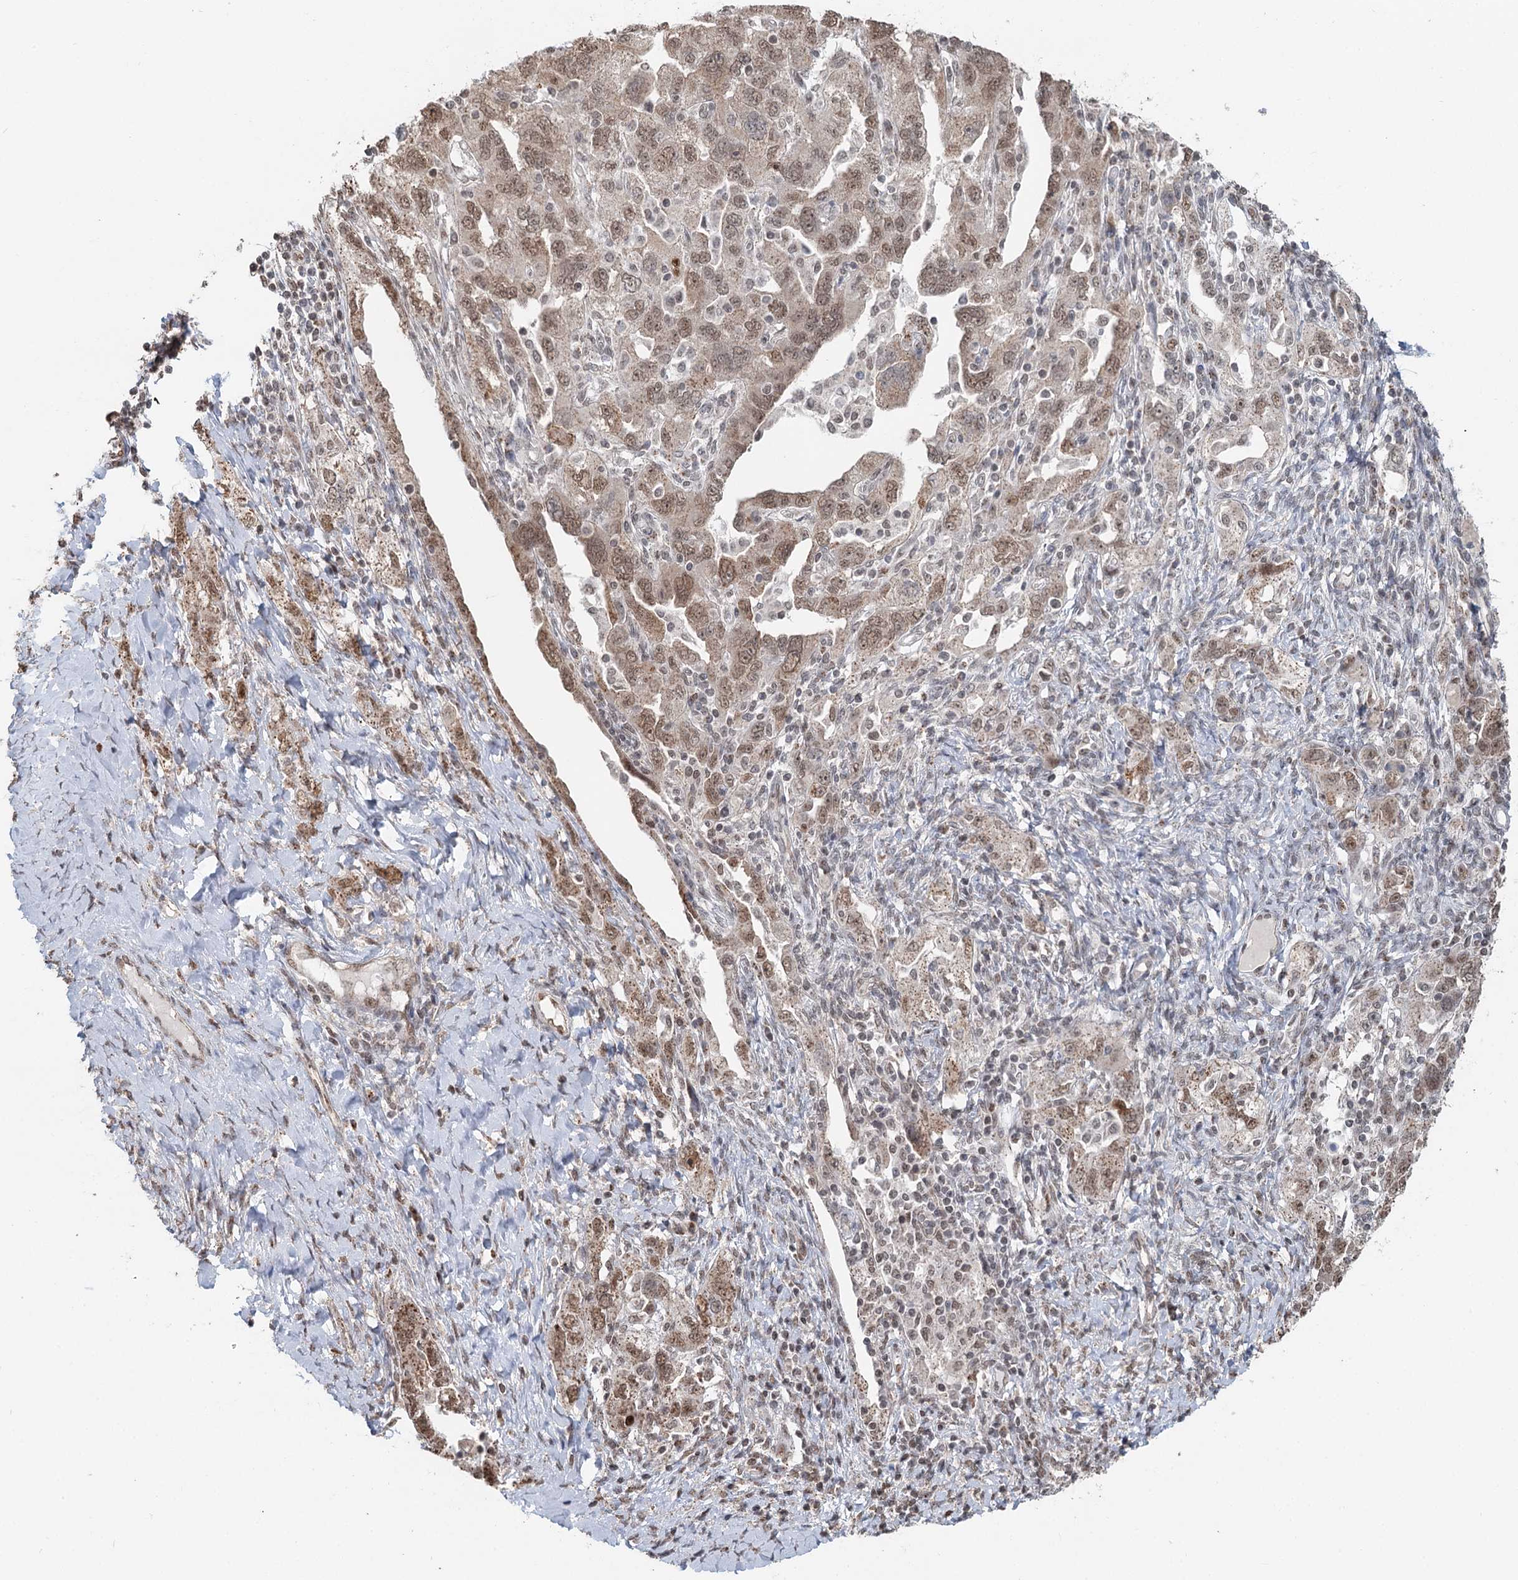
{"staining": {"intensity": "moderate", "quantity": ">75%", "location": "nuclear"}, "tissue": "ovarian cancer", "cell_type": "Tumor cells", "image_type": "cancer", "snomed": [{"axis": "morphology", "description": "Carcinoma, NOS"}, {"axis": "morphology", "description": "Cystadenocarcinoma, serous, NOS"}, {"axis": "topography", "description": "Ovary"}], "caption": "Ovarian cancer (serous cystadenocarcinoma) stained with a protein marker exhibits moderate staining in tumor cells.", "gene": "GPALPP1", "patient": {"sex": "female", "age": 69}}